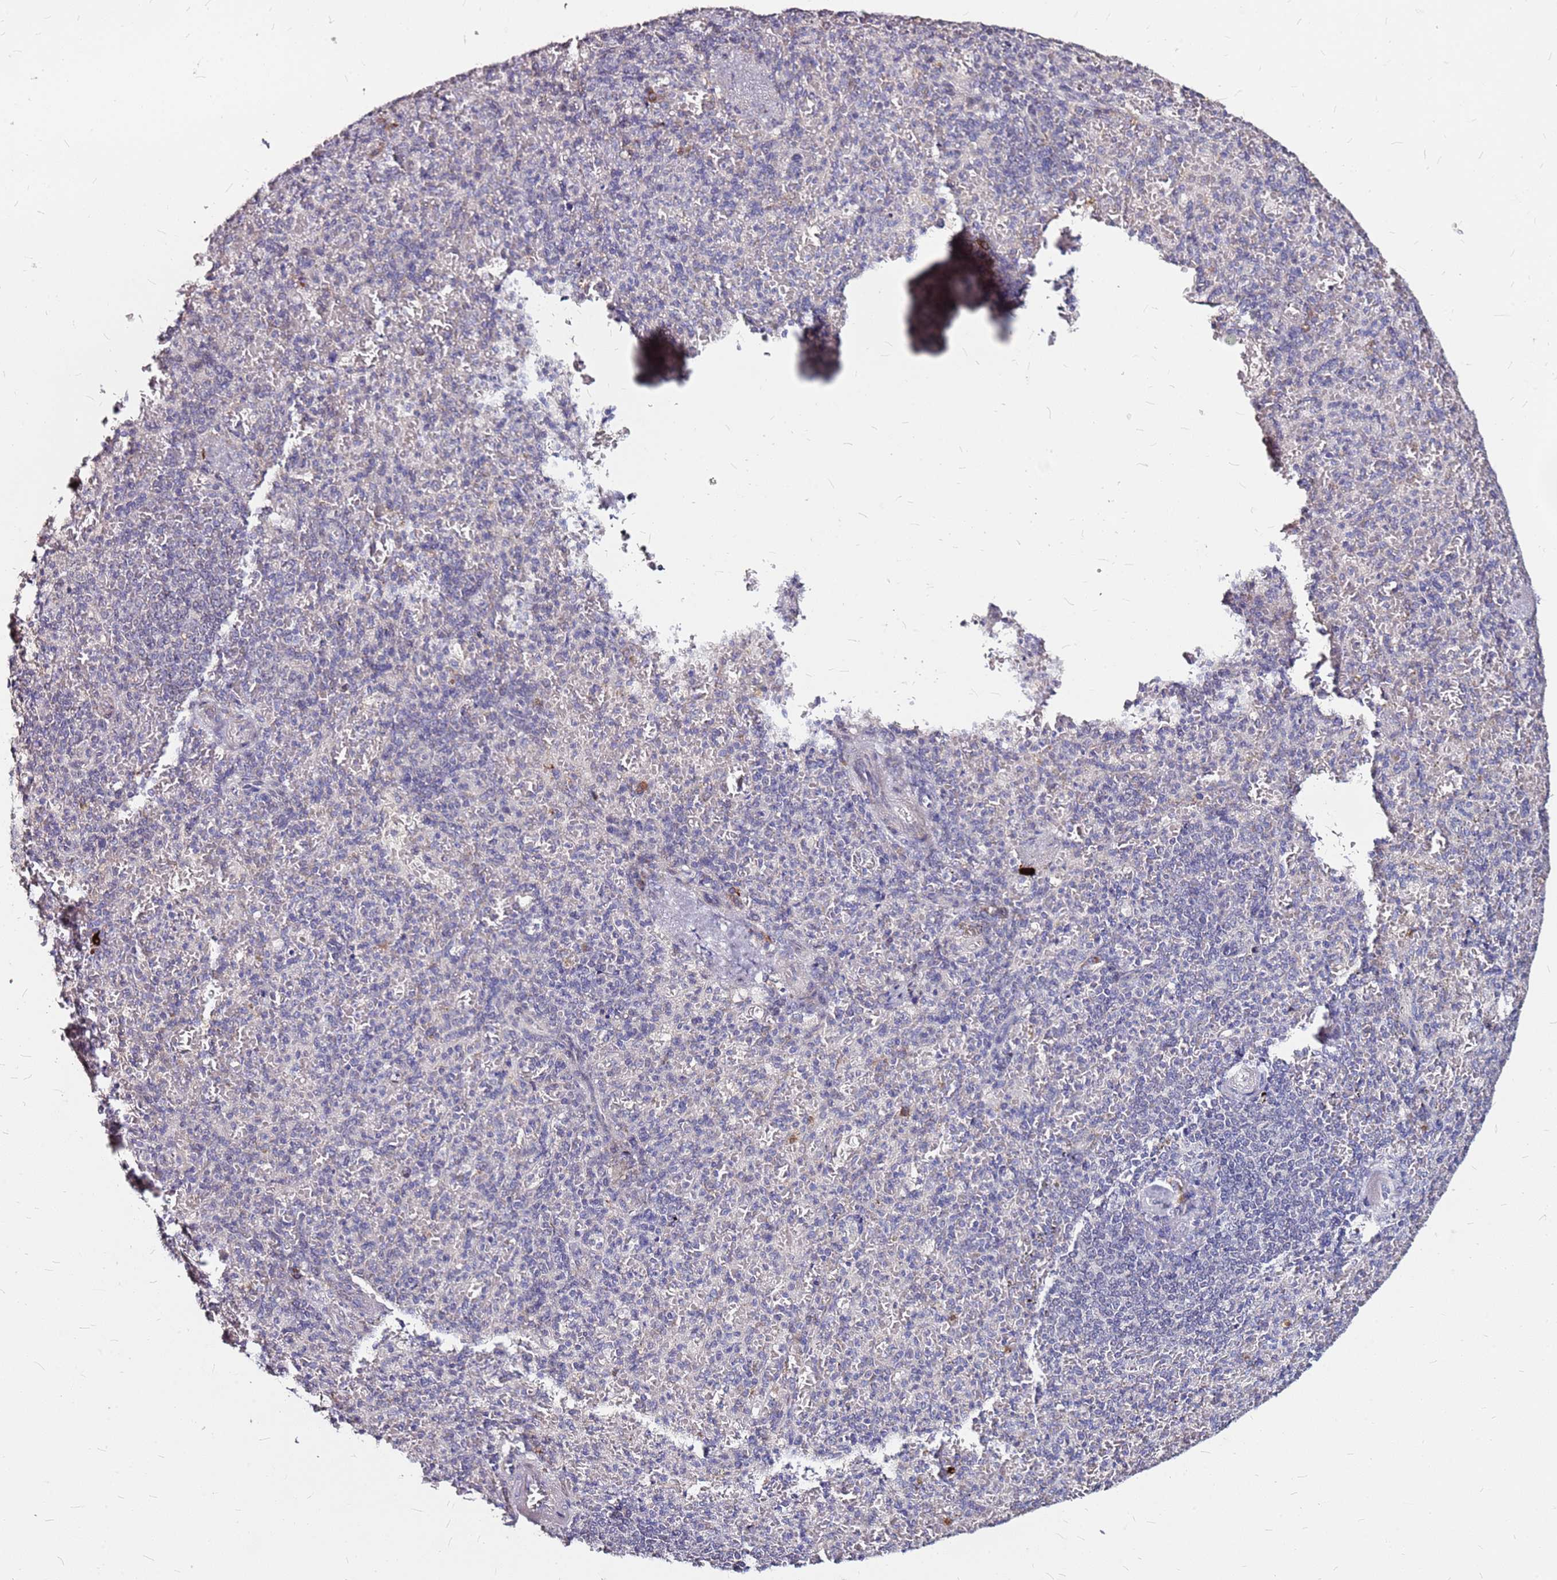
{"staining": {"intensity": "negative", "quantity": "none", "location": "none"}, "tissue": "spleen", "cell_type": "Cells in red pulp", "image_type": "normal", "snomed": [{"axis": "morphology", "description": "Normal tissue, NOS"}, {"axis": "topography", "description": "Spleen"}], "caption": "DAB immunohistochemical staining of normal human spleen demonstrates no significant expression in cells in red pulp.", "gene": "DCDC2C", "patient": {"sex": "female", "age": 74}}